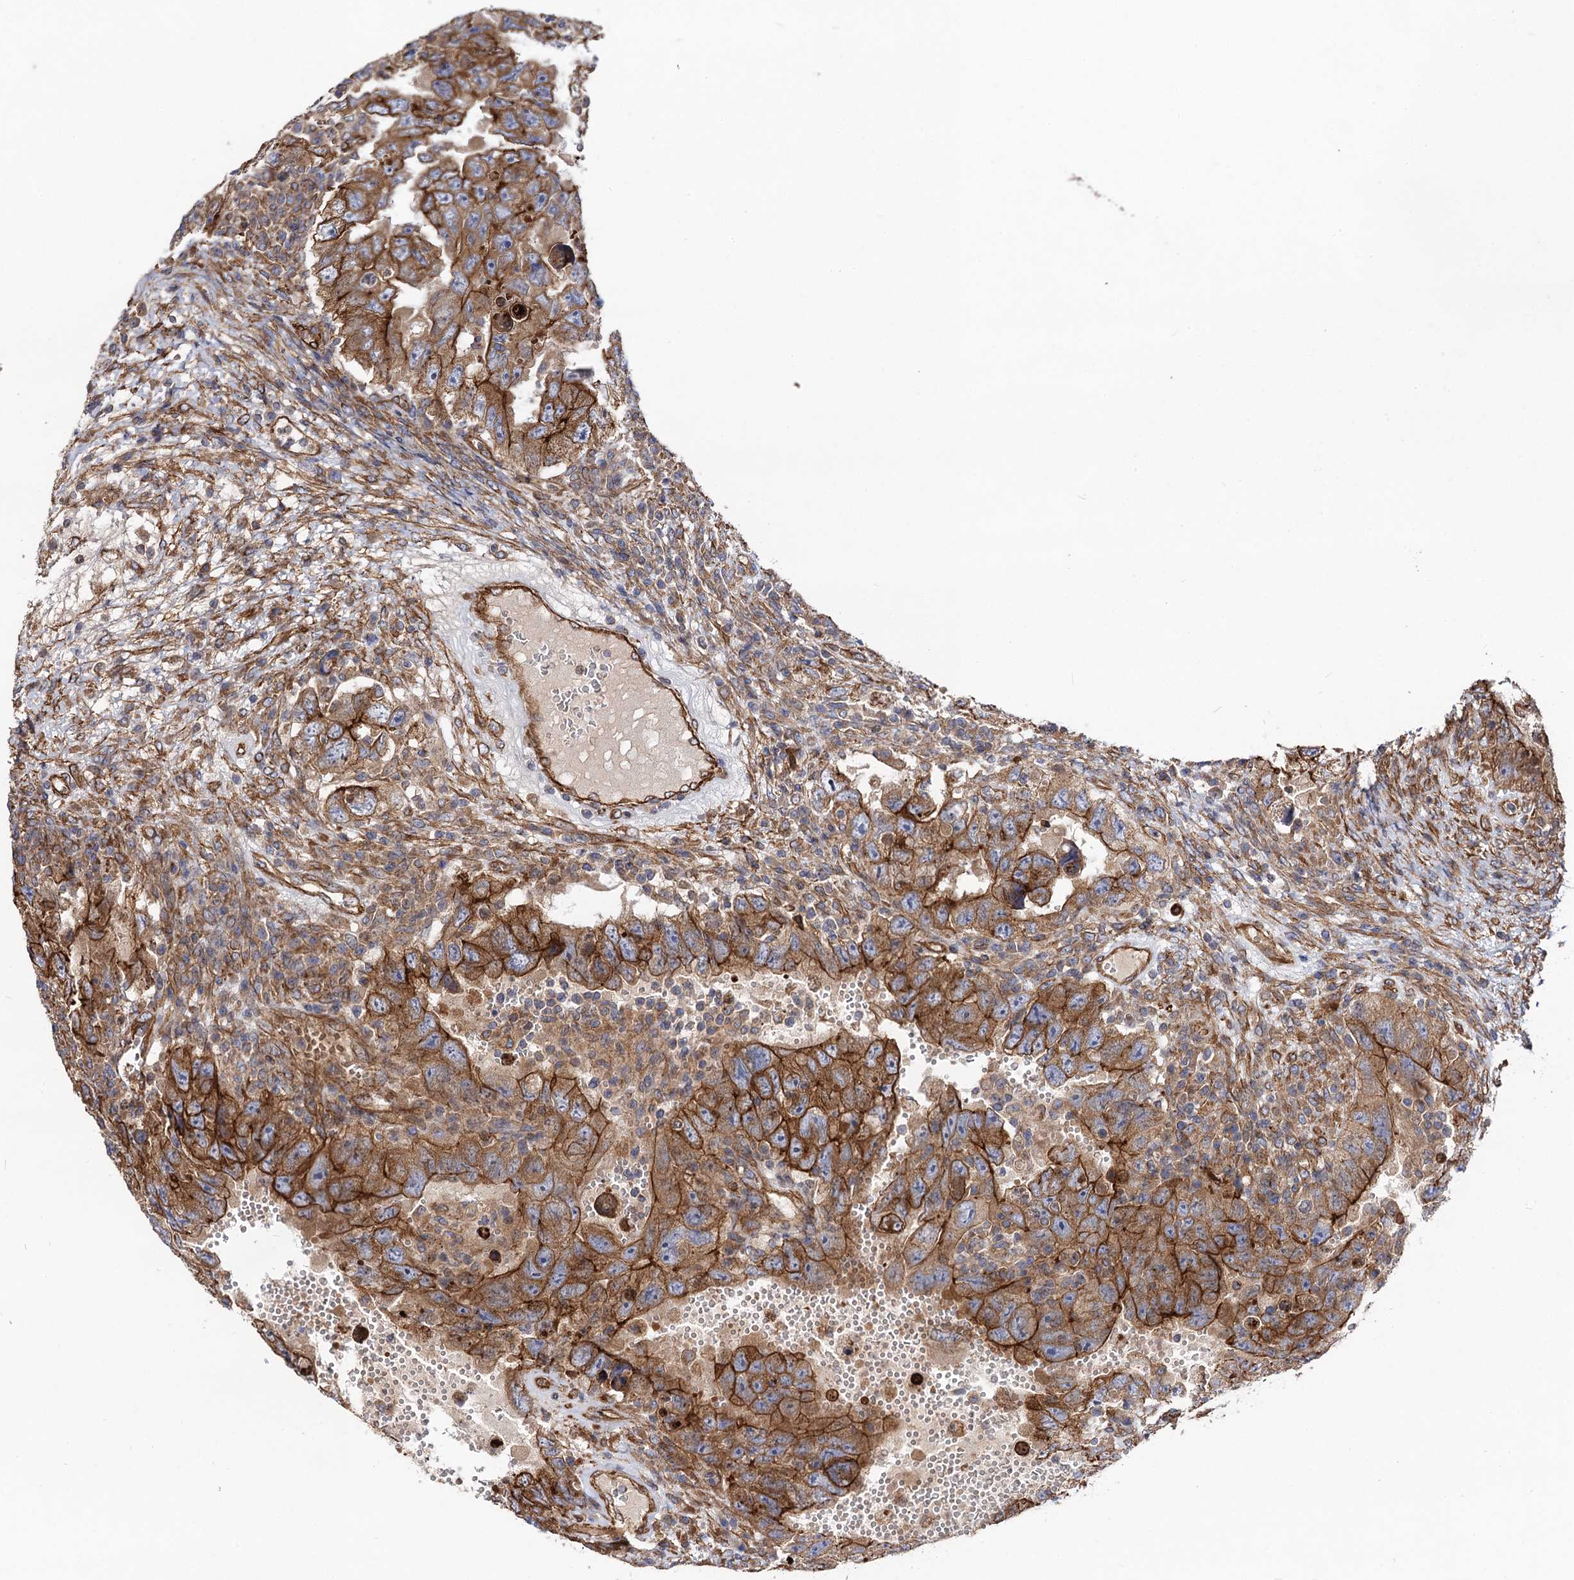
{"staining": {"intensity": "strong", "quantity": ">75%", "location": "cytoplasmic/membranous"}, "tissue": "testis cancer", "cell_type": "Tumor cells", "image_type": "cancer", "snomed": [{"axis": "morphology", "description": "Carcinoma, Embryonal, NOS"}, {"axis": "topography", "description": "Testis"}], "caption": "Human testis cancer stained with a protein marker displays strong staining in tumor cells.", "gene": "CIP2A", "patient": {"sex": "male", "age": 26}}